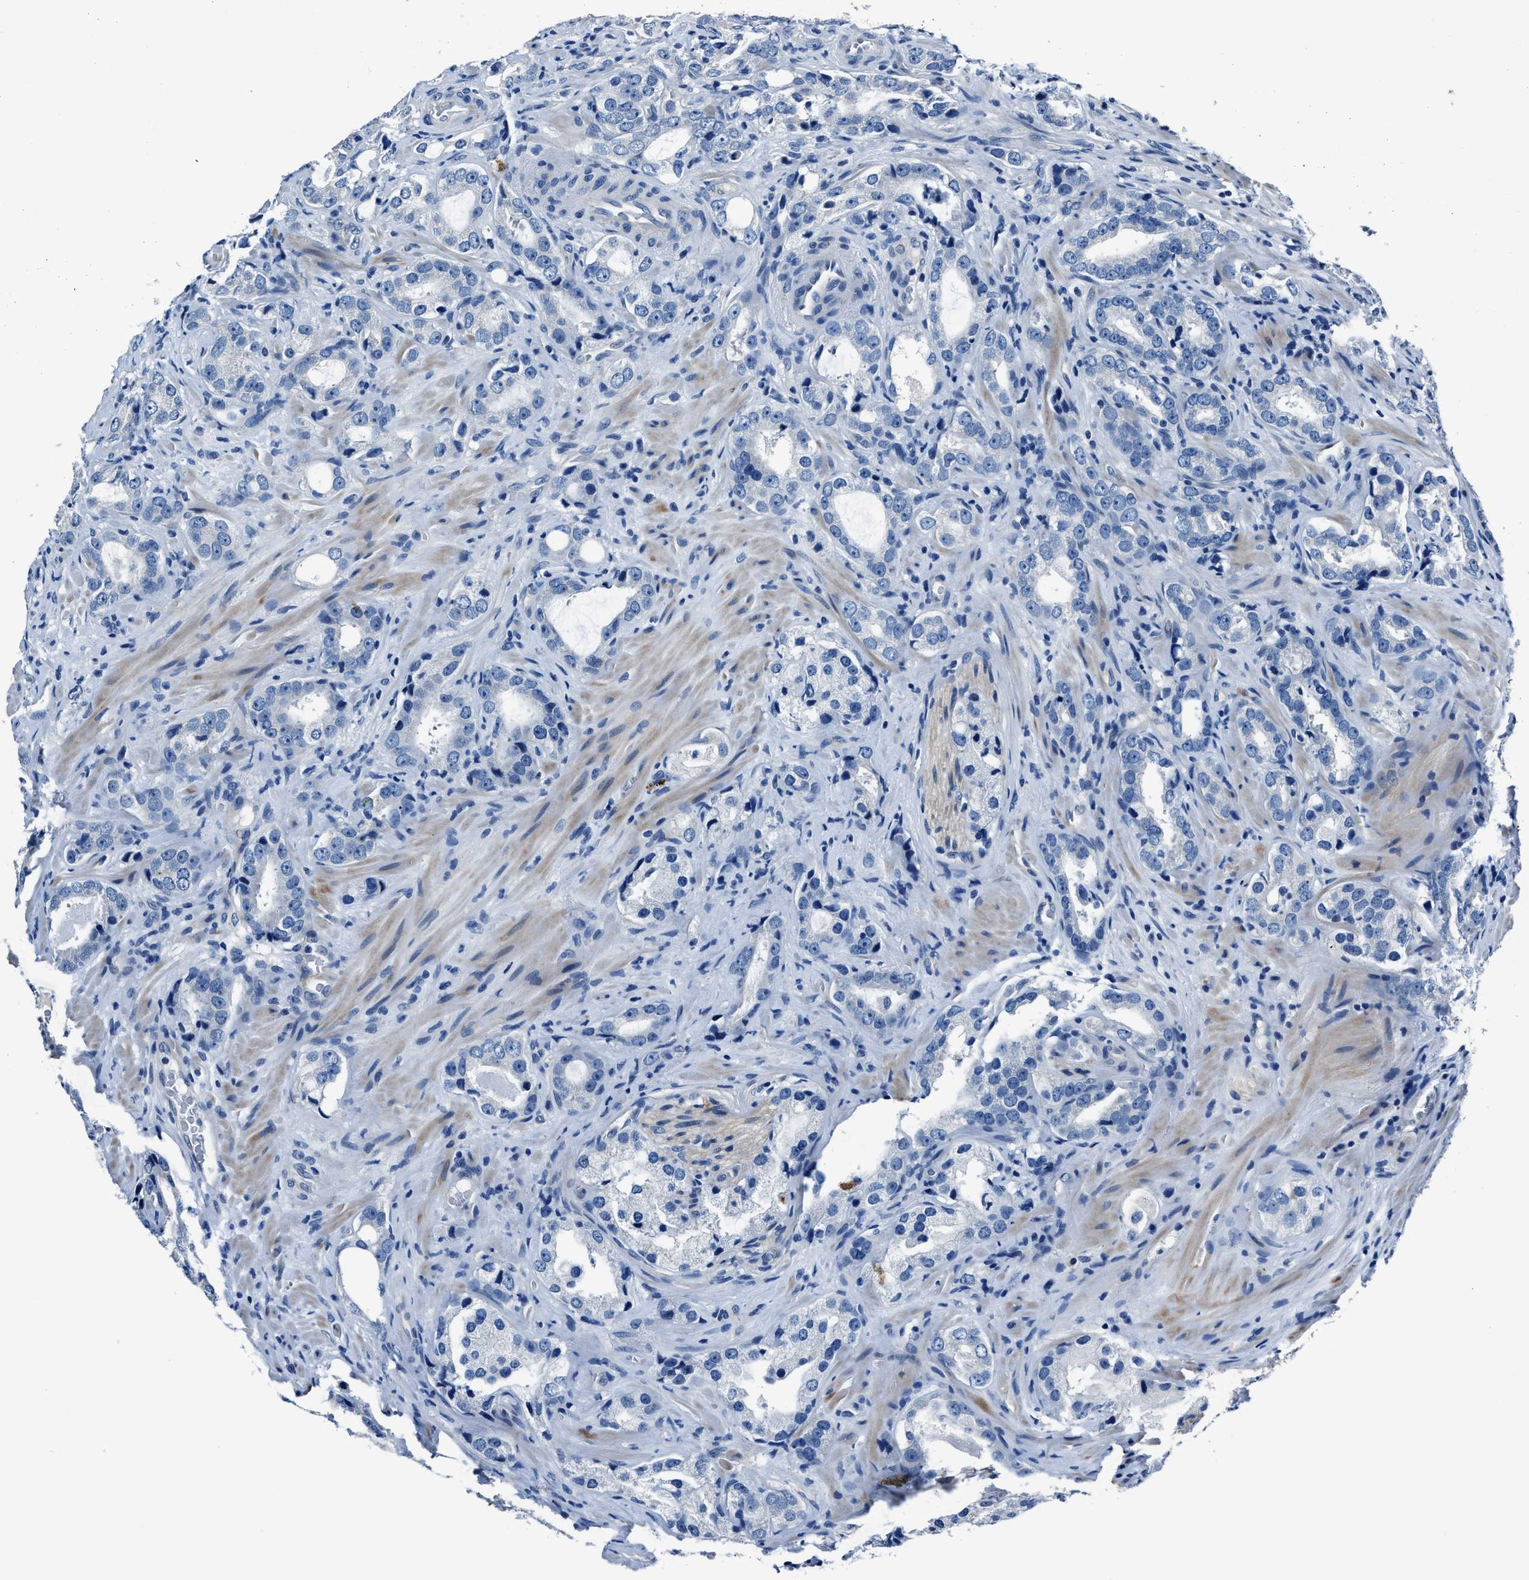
{"staining": {"intensity": "negative", "quantity": "none", "location": "none"}, "tissue": "prostate cancer", "cell_type": "Tumor cells", "image_type": "cancer", "snomed": [{"axis": "morphology", "description": "Adenocarcinoma, High grade"}, {"axis": "topography", "description": "Prostate"}], "caption": "Prostate high-grade adenocarcinoma was stained to show a protein in brown. There is no significant staining in tumor cells. The staining was performed using DAB (3,3'-diaminobenzidine) to visualize the protein expression in brown, while the nuclei were stained in blue with hematoxylin (Magnification: 20x).", "gene": "NACAD", "patient": {"sex": "male", "age": 63}}